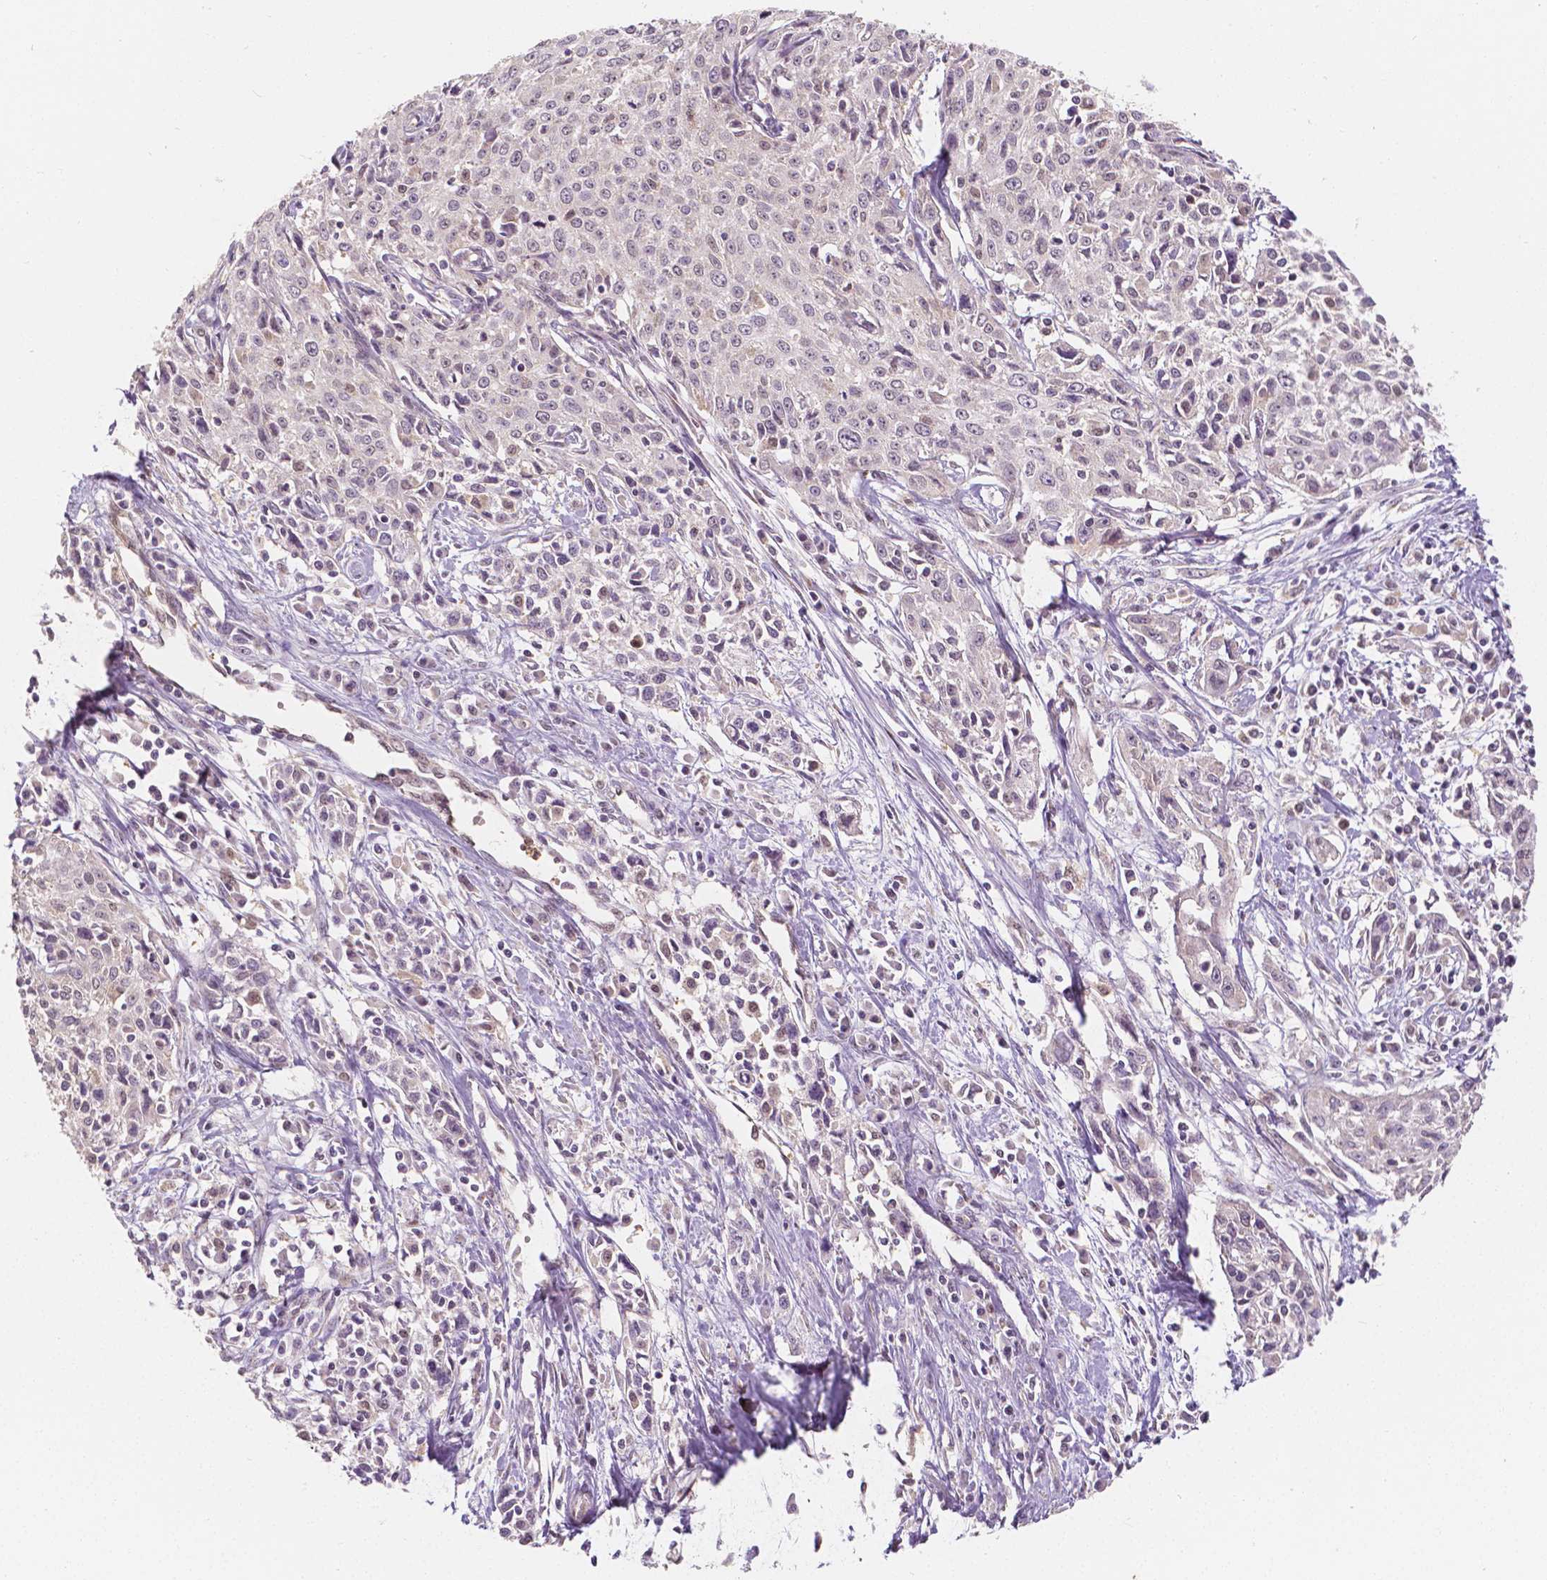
{"staining": {"intensity": "negative", "quantity": "none", "location": "none"}, "tissue": "cervical cancer", "cell_type": "Tumor cells", "image_type": "cancer", "snomed": [{"axis": "morphology", "description": "Squamous cell carcinoma, NOS"}, {"axis": "topography", "description": "Cervix"}], "caption": "Immunohistochemistry of cervical squamous cell carcinoma shows no positivity in tumor cells. The staining was performed using DAB to visualize the protein expression in brown, while the nuclei were stained in blue with hematoxylin (Magnification: 20x).", "gene": "NAPRT", "patient": {"sex": "female", "age": 38}}